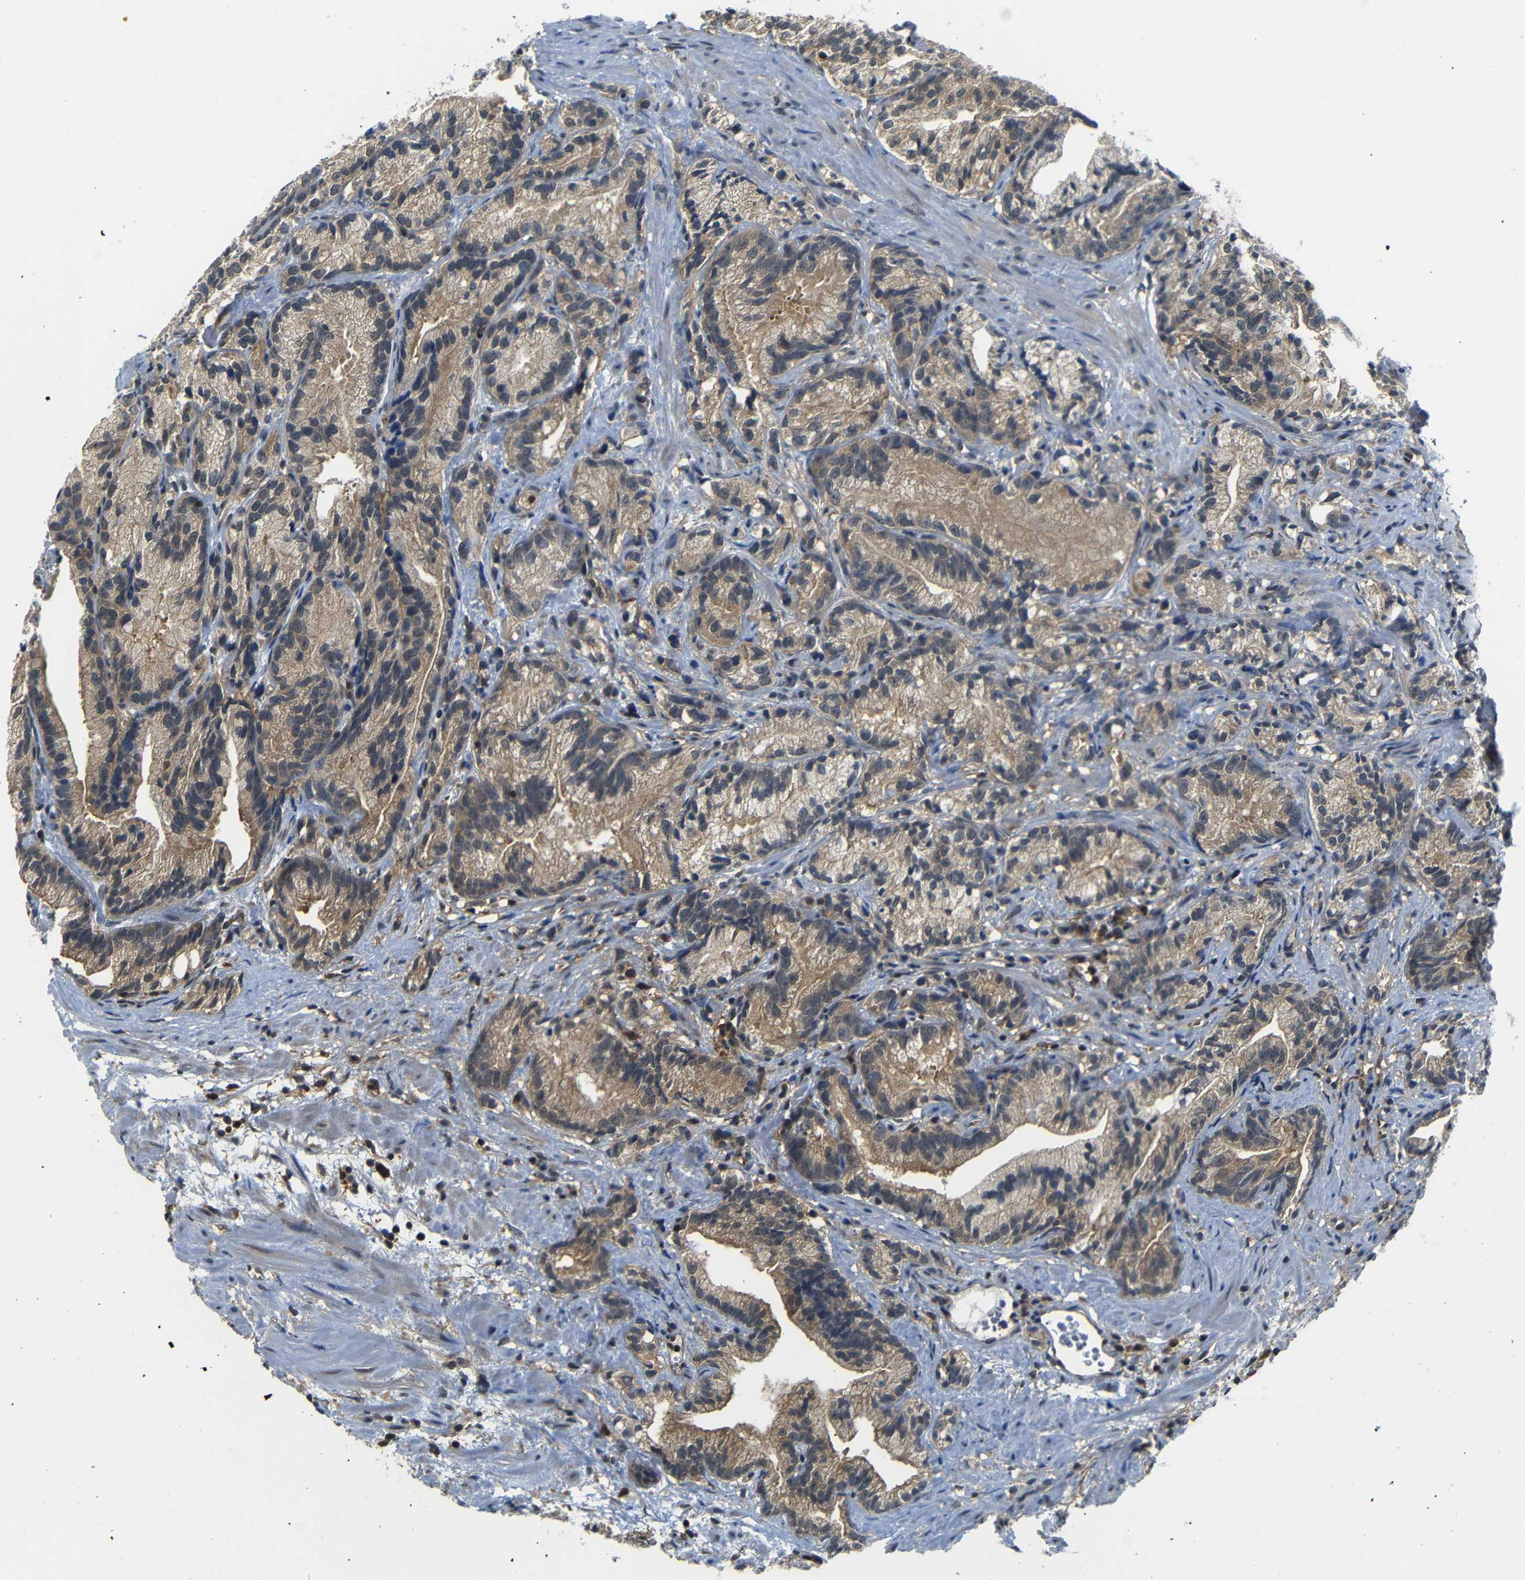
{"staining": {"intensity": "moderate", "quantity": ">75%", "location": "cytoplasmic/membranous"}, "tissue": "prostate cancer", "cell_type": "Tumor cells", "image_type": "cancer", "snomed": [{"axis": "morphology", "description": "Adenocarcinoma, Low grade"}, {"axis": "topography", "description": "Prostate"}], "caption": "Immunohistochemistry (IHC) (DAB) staining of adenocarcinoma (low-grade) (prostate) displays moderate cytoplasmic/membranous protein positivity in approximately >75% of tumor cells.", "gene": "UBXN1", "patient": {"sex": "male", "age": 89}}